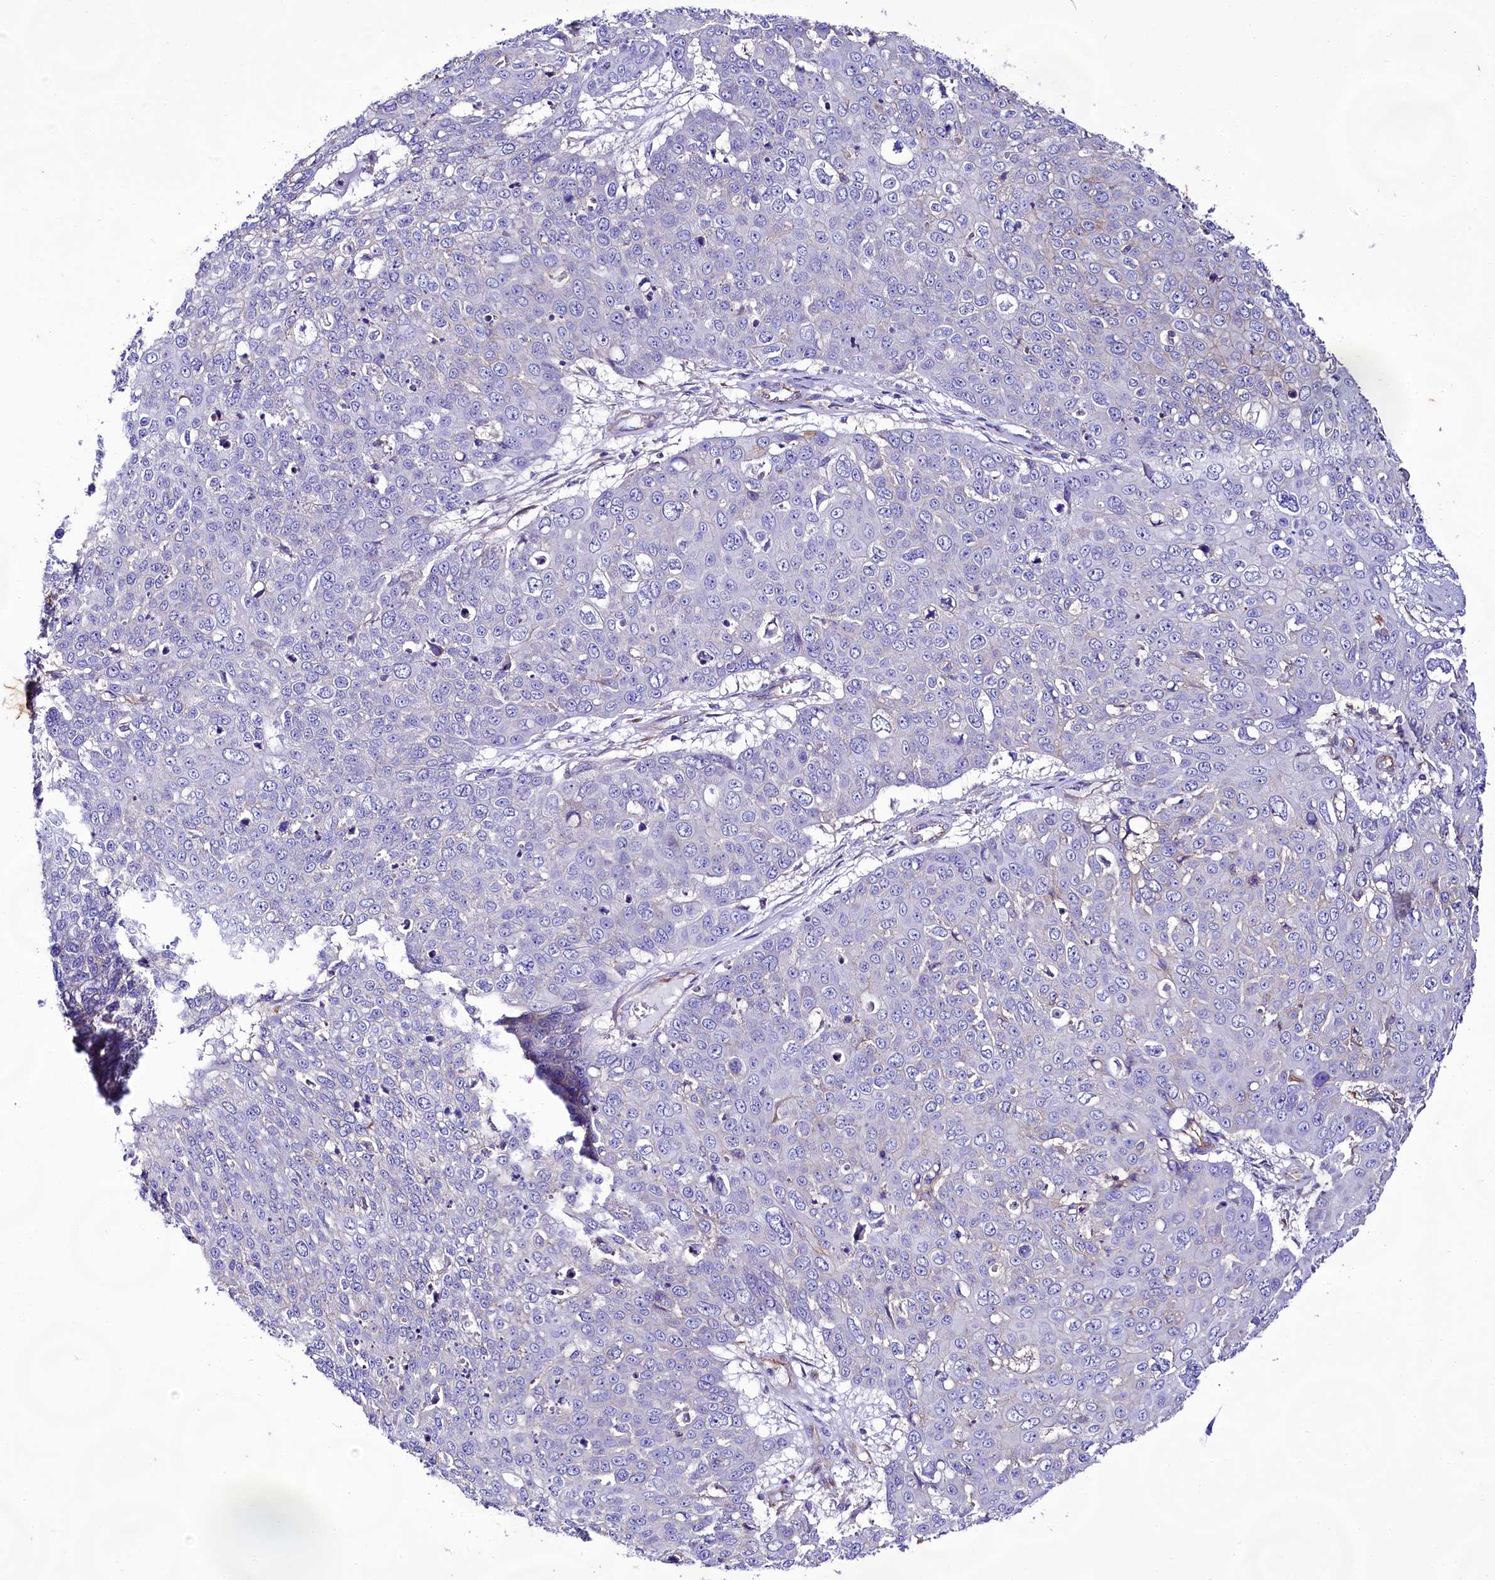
{"staining": {"intensity": "negative", "quantity": "none", "location": "none"}, "tissue": "skin cancer", "cell_type": "Tumor cells", "image_type": "cancer", "snomed": [{"axis": "morphology", "description": "Squamous cell carcinoma, NOS"}, {"axis": "topography", "description": "Skin"}], "caption": "Immunohistochemistry of human skin cancer (squamous cell carcinoma) shows no positivity in tumor cells.", "gene": "CD99", "patient": {"sex": "male", "age": 71}}